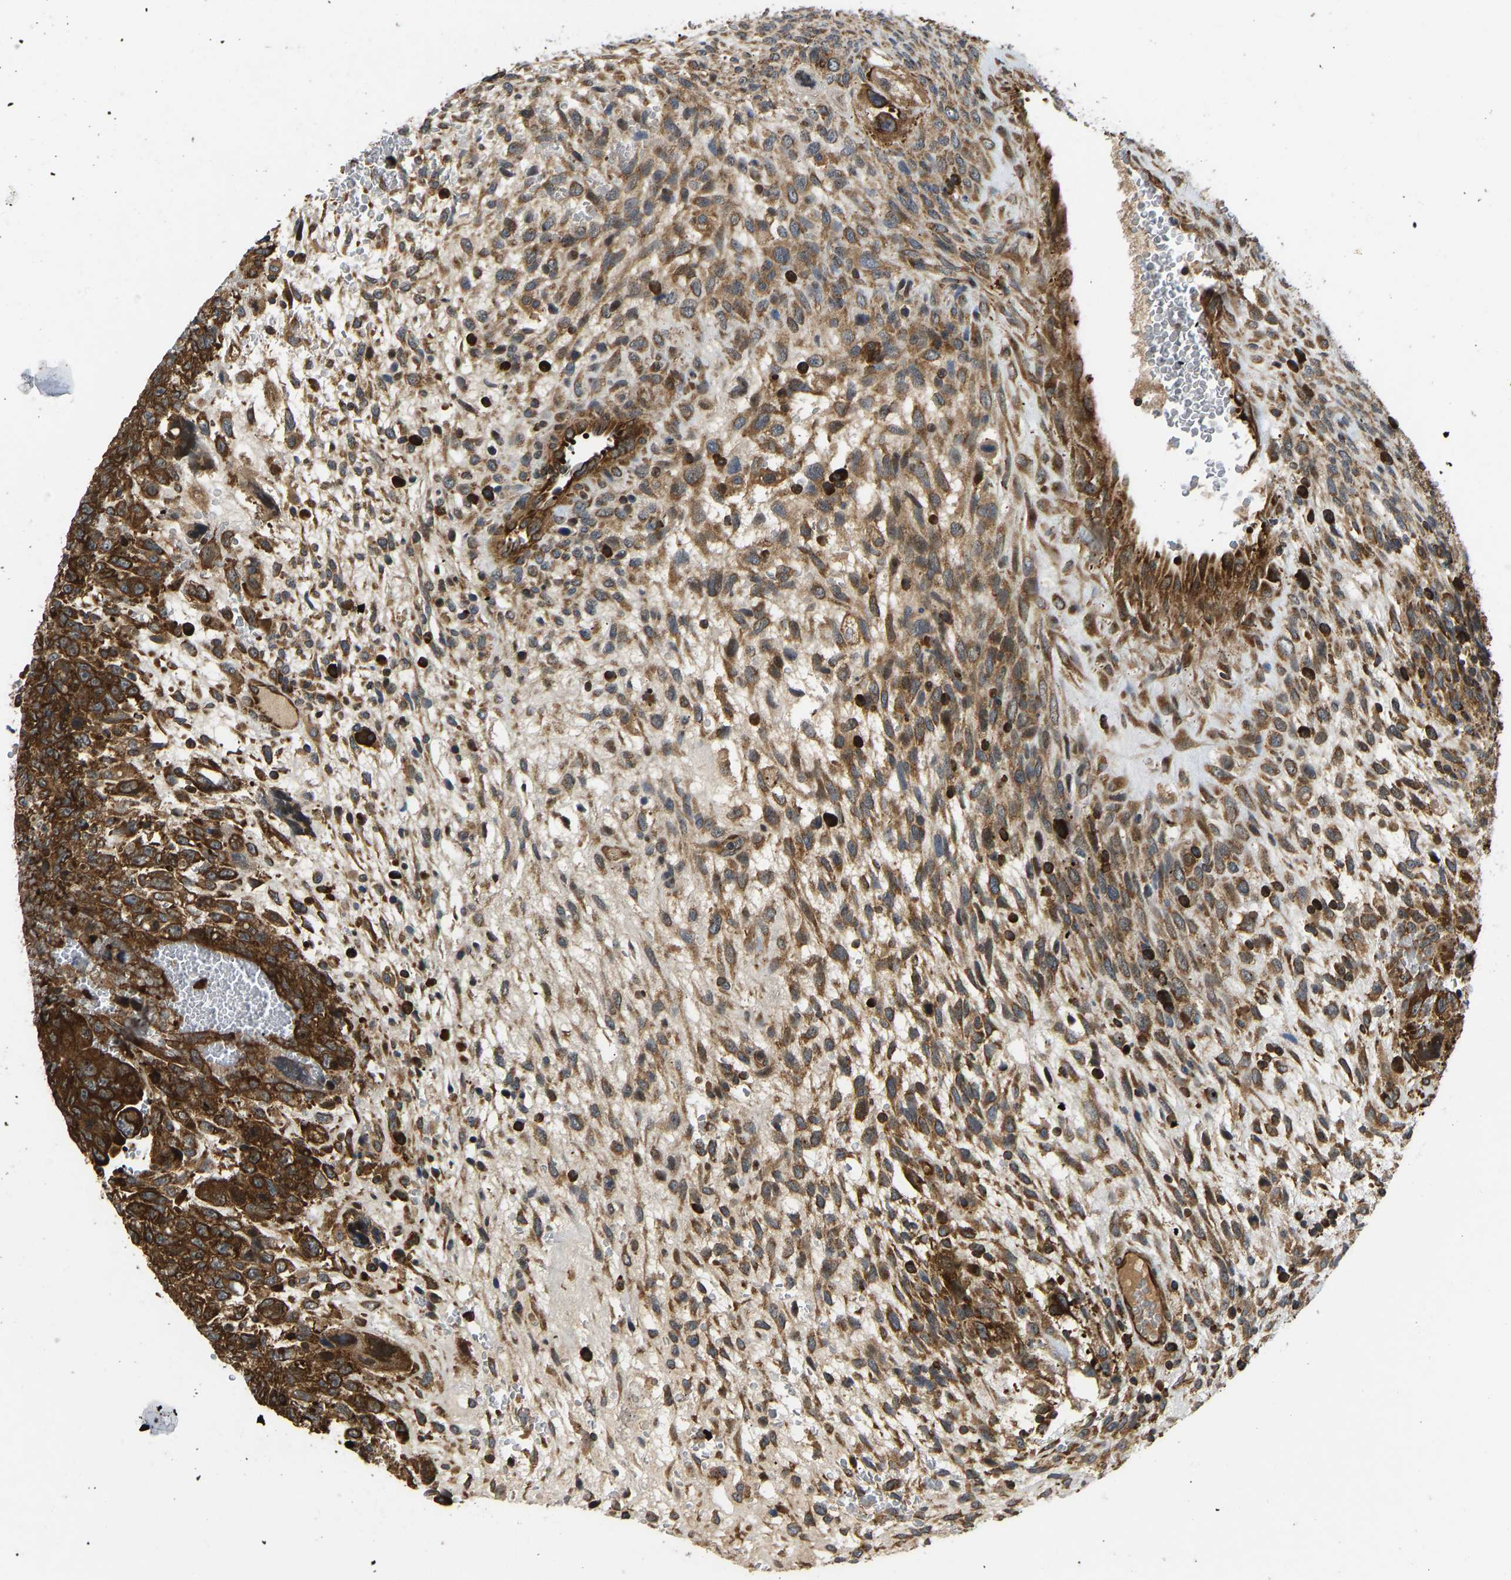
{"staining": {"intensity": "strong", "quantity": ">75%", "location": "cytoplasmic/membranous"}, "tissue": "testis cancer", "cell_type": "Tumor cells", "image_type": "cancer", "snomed": [{"axis": "morphology", "description": "Carcinoma, Embryonal, NOS"}, {"axis": "topography", "description": "Testis"}], "caption": "A high-resolution histopathology image shows immunohistochemistry staining of embryonal carcinoma (testis), which reveals strong cytoplasmic/membranous staining in about >75% of tumor cells.", "gene": "RASGRF2", "patient": {"sex": "male", "age": 28}}